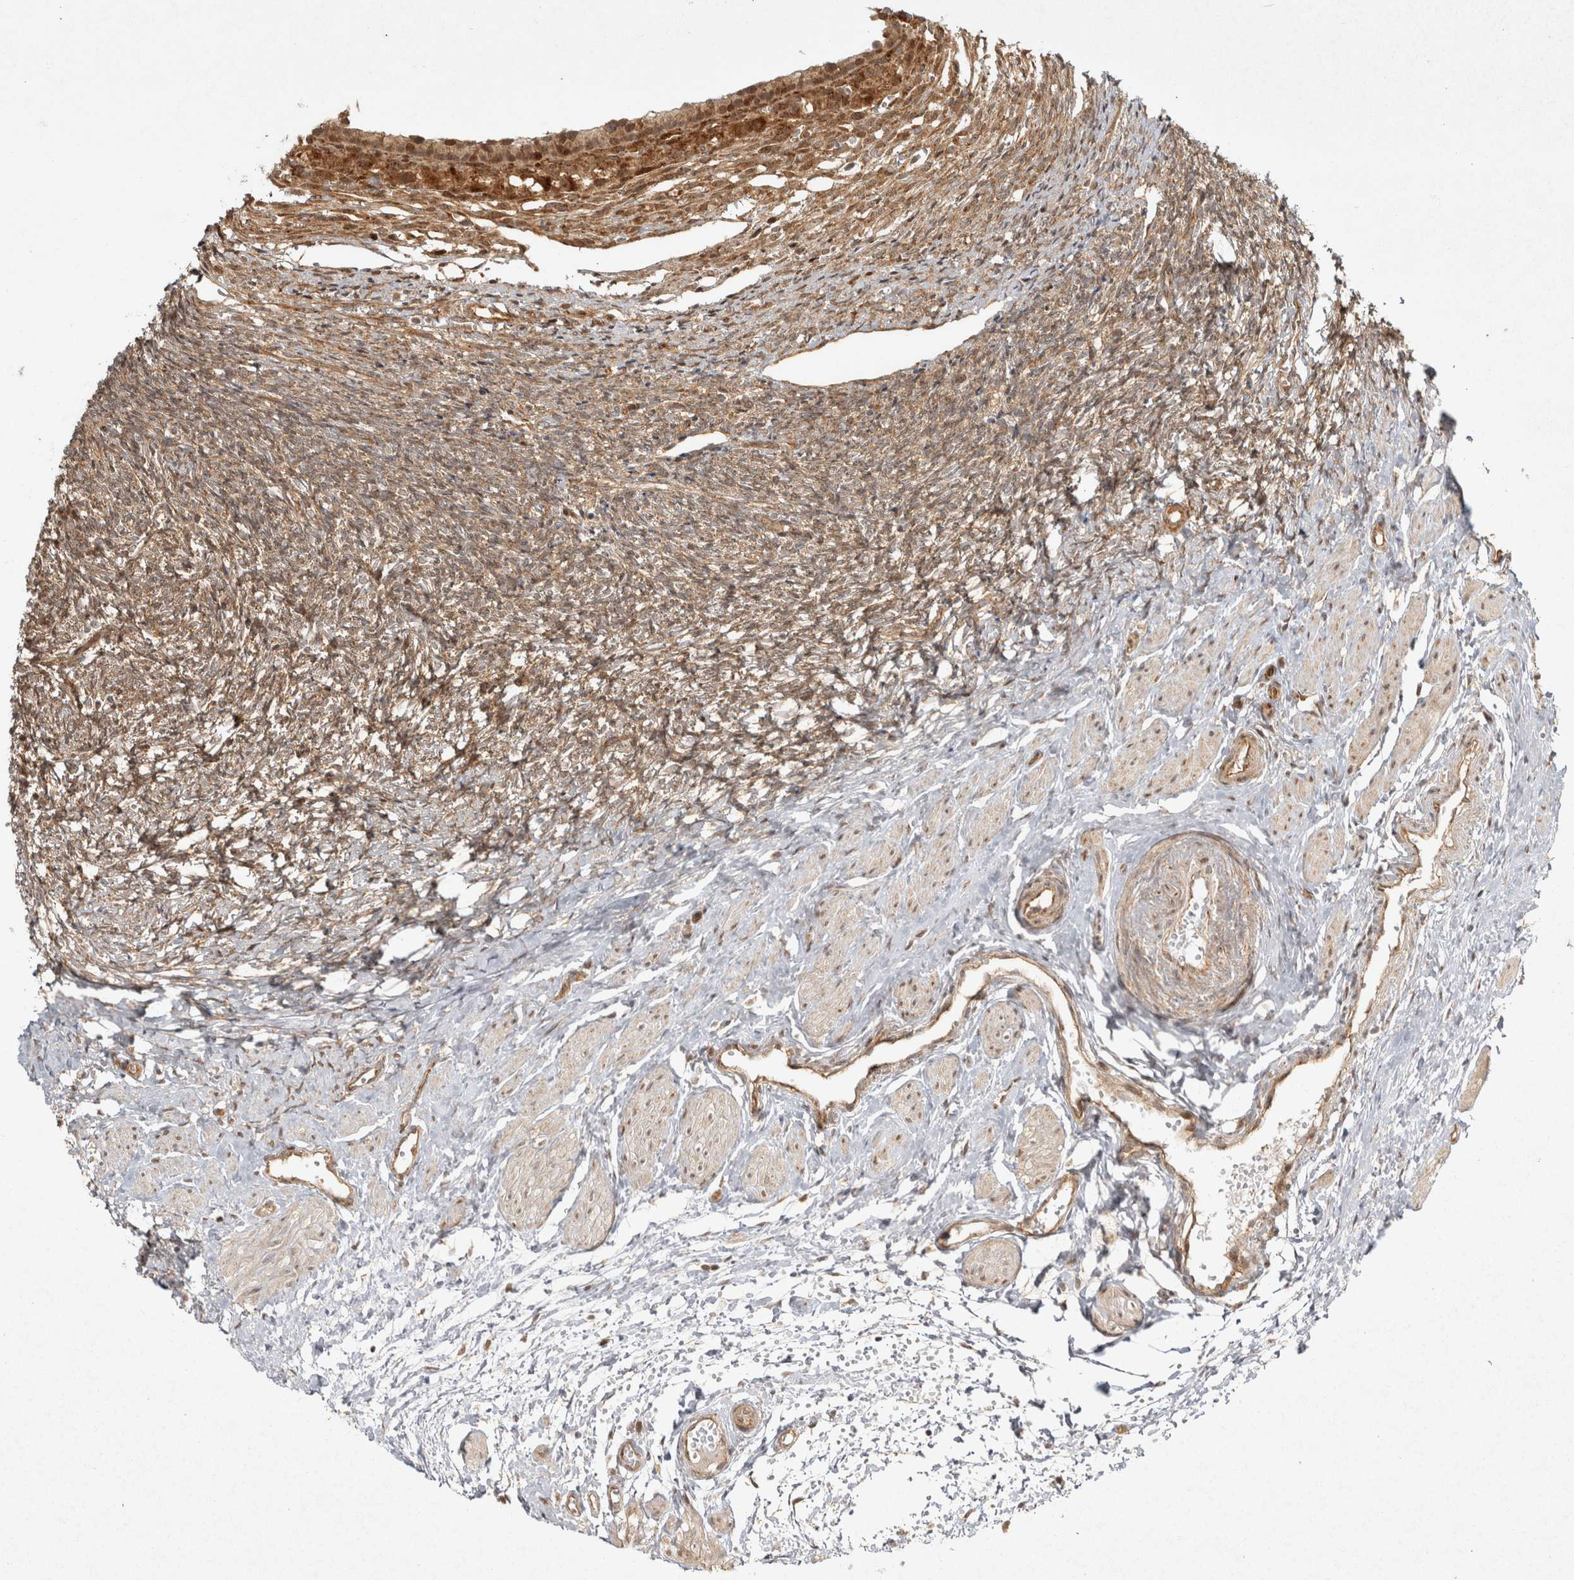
{"staining": {"intensity": "moderate", "quantity": ">75%", "location": "cytoplasmic/membranous"}, "tissue": "ovary", "cell_type": "Follicle cells", "image_type": "normal", "snomed": [{"axis": "morphology", "description": "Normal tissue, NOS"}, {"axis": "topography", "description": "Ovary"}], "caption": "This image demonstrates unremarkable ovary stained with immunohistochemistry to label a protein in brown. The cytoplasmic/membranous of follicle cells show moderate positivity for the protein. Nuclei are counter-stained blue.", "gene": "CAMSAP2", "patient": {"sex": "female", "age": 41}}